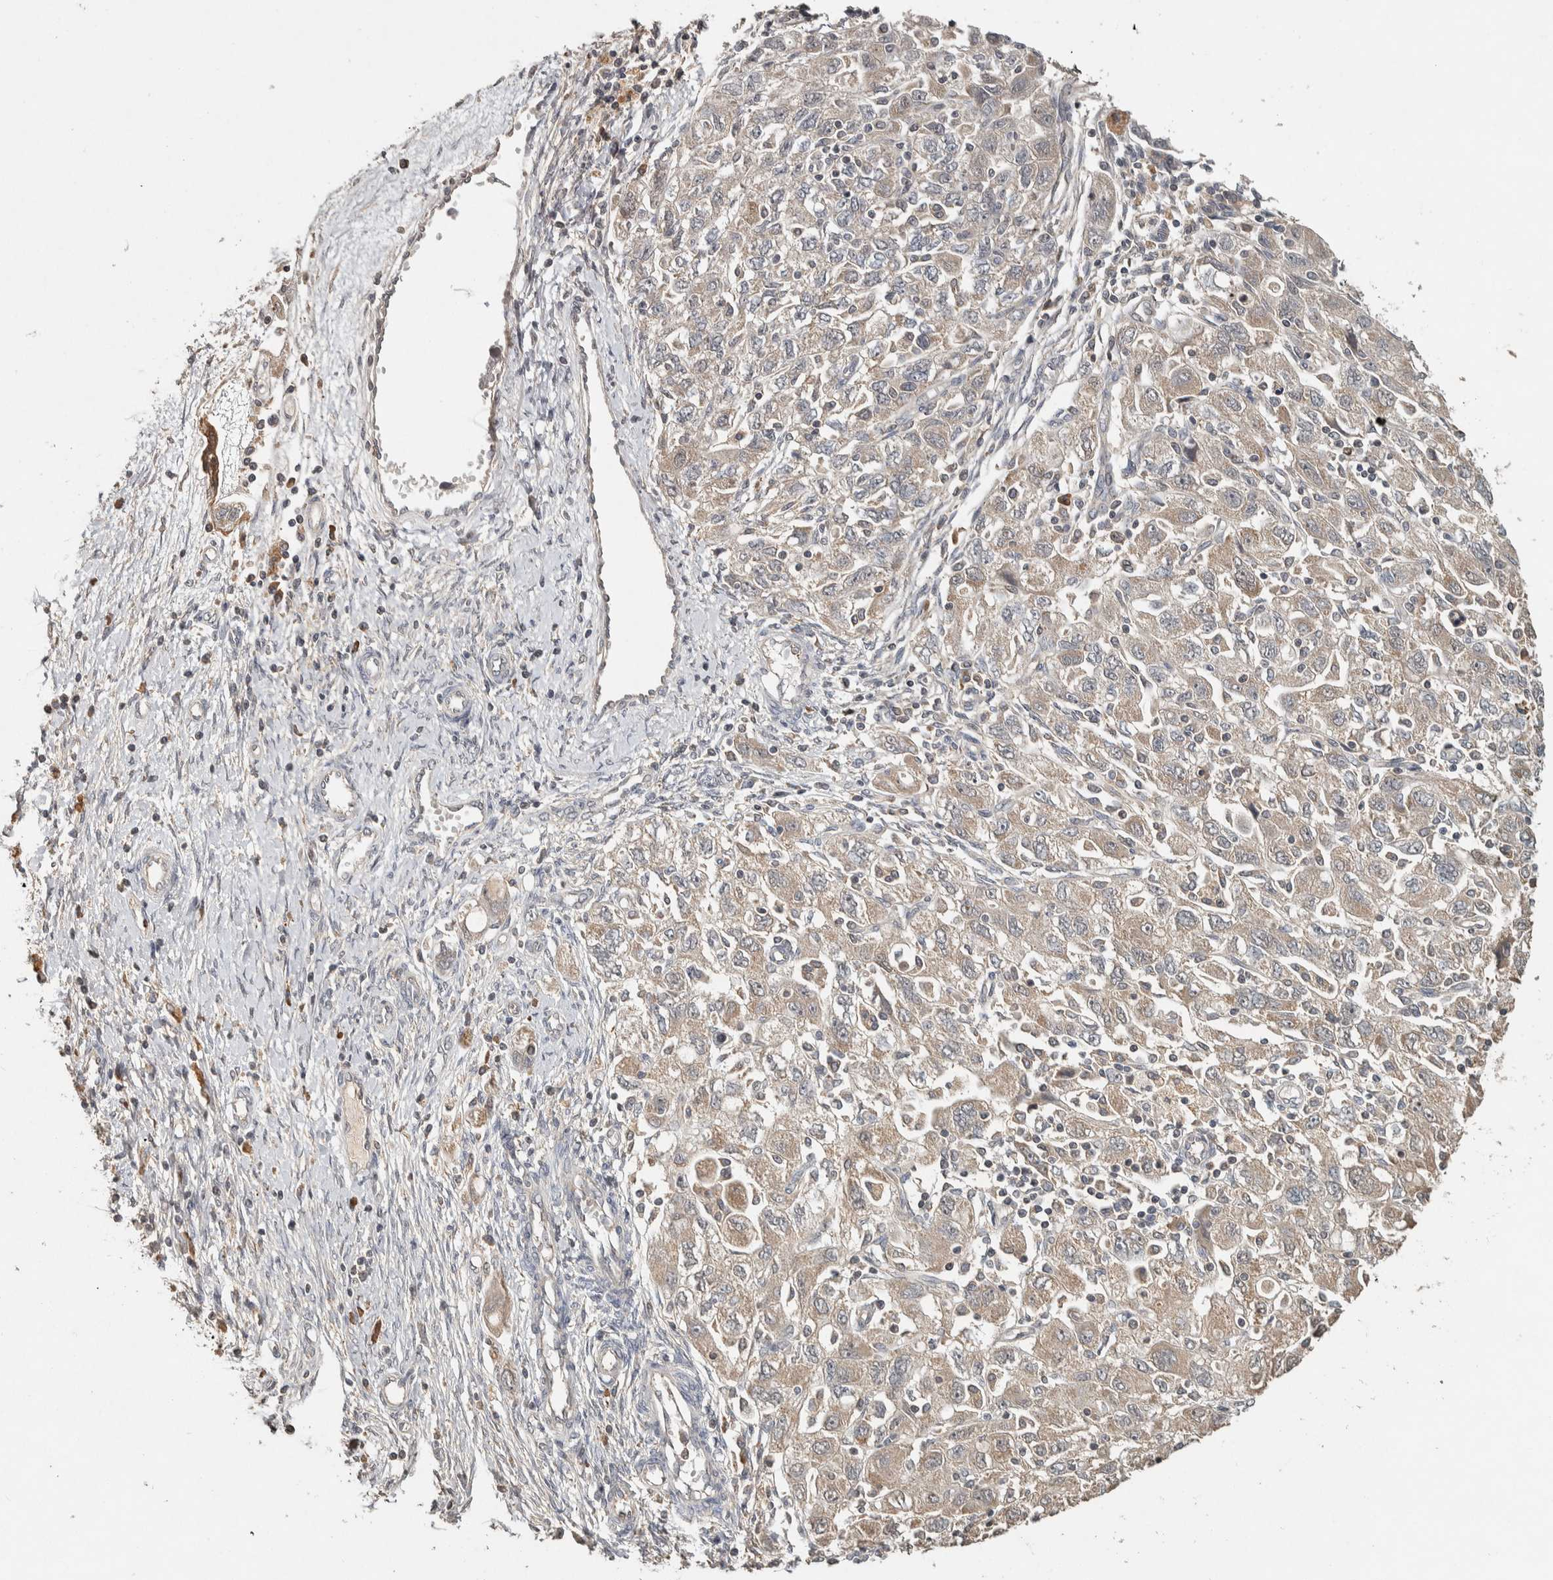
{"staining": {"intensity": "weak", "quantity": ">75%", "location": "cytoplasmic/membranous,nuclear"}, "tissue": "ovarian cancer", "cell_type": "Tumor cells", "image_type": "cancer", "snomed": [{"axis": "morphology", "description": "Carcinoma, NOS"}, {"axis": "morphology", "description": "Cystadenocarcinoma, serous, NOS"}, {"axis": "topography", "description": "Ovary"}], "caption": "Immunohistochemistry (IHC) of ovarian cancer reveals low levels of weak cytoplasmic/membranous and nuclear positivity in approximately >75% of tumor cells.", "gene": "EIF3H", "patient": {"sex": "female", "age": 69}}